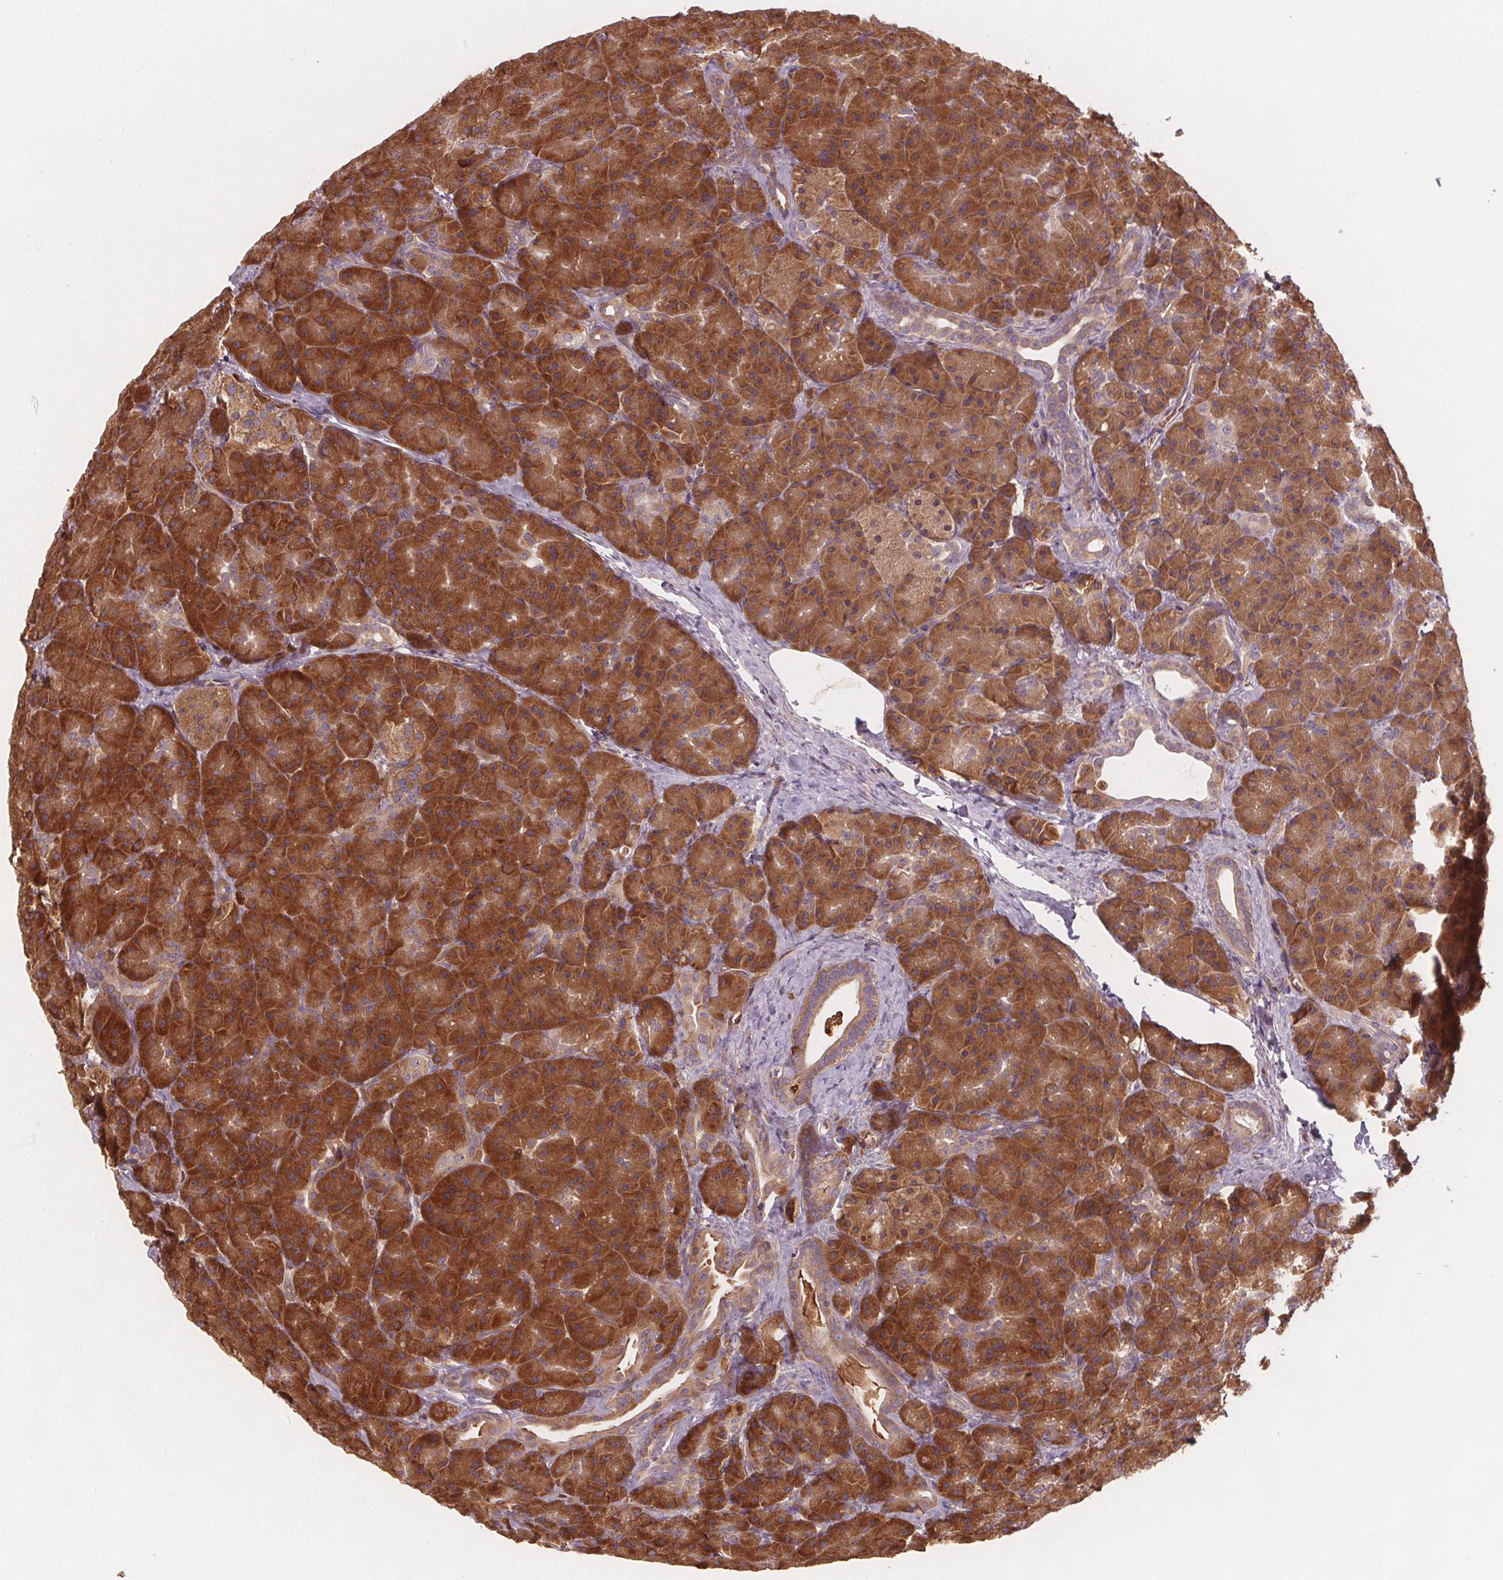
{"staining": {"intensity": "moderate", "quantity": ">75%", "location": "cytoplasmic/membranous"}, "tissue": "pancreas", "cell_type": "Exocrine glandular cells", "image_type": "normal", "snomed": [{"axis": "morphology", "description": "Normal tissue, NOS"}, {"axis": "topography", "description": "Pancreas"}], "caption": "Protein analysis of normal pancreas demonstrates moderate cytoplasmic/membranous positivity in about >75% of exocrine glandular cells.", "gene": "EIF3D", "patient": {"sex": "male", "age": 57}}